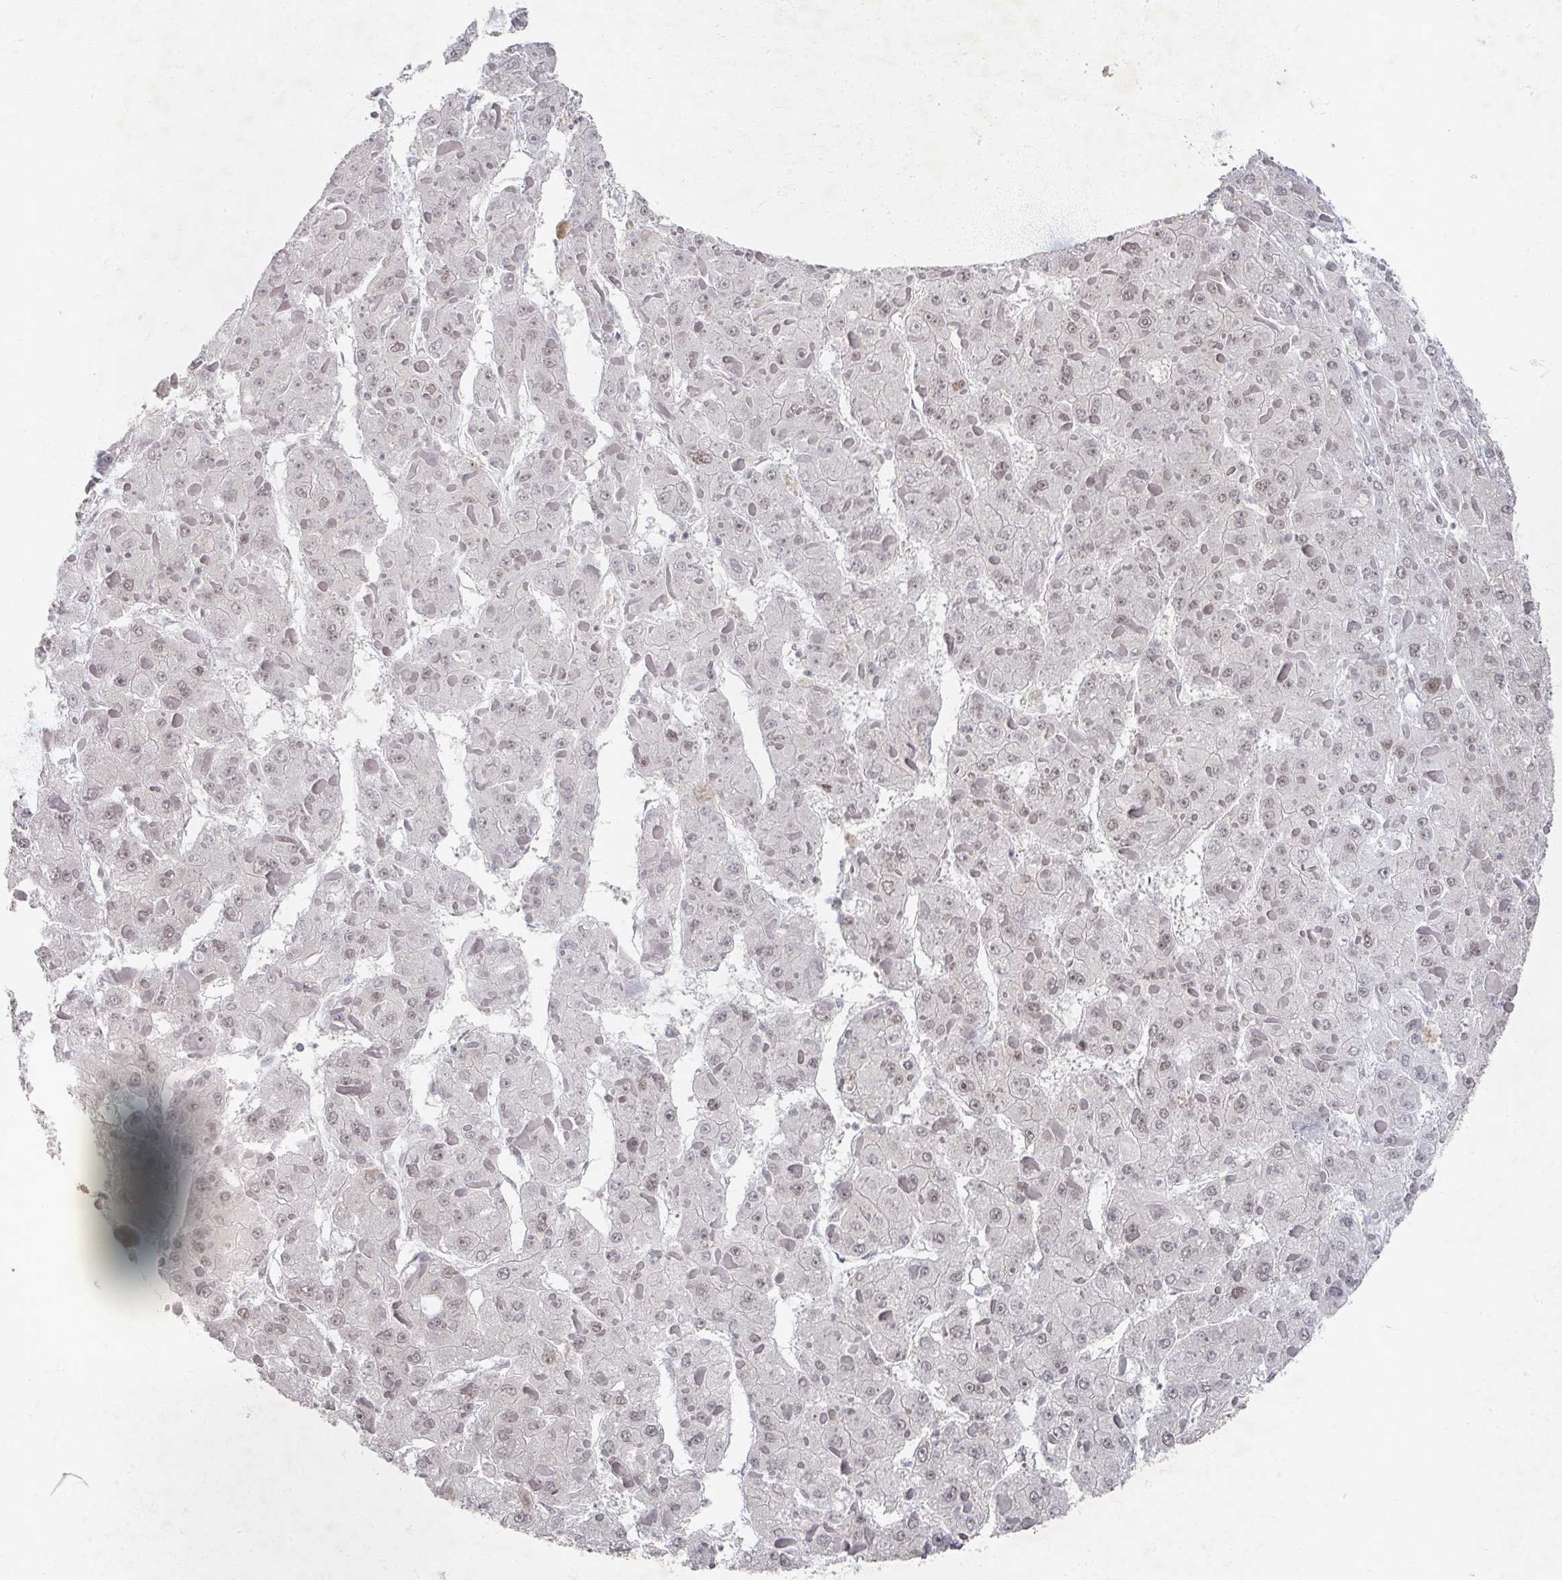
{"staining": {"intensity": "weak", "quantity": "25%-75%", "location": "nuclear"}, "tissue": "liver cancer", "cell_type": "Tumor cells", "image_type": "cancer", "snomed": [{"axis": "morphology", "description": "Carcinoma, Hepatocellular, NOS"}, {"axis": "topography", "description": "Liver"}], "caption": "Immunohistochemistry photomicrograph of liver cancer stained for a protein (brown), which demonstrates low levels of weak nuclear positivity in about 25%-75% of tumor cells.", "gene": "PSKH1", "patient": {"sex": "female", "age": 73}}